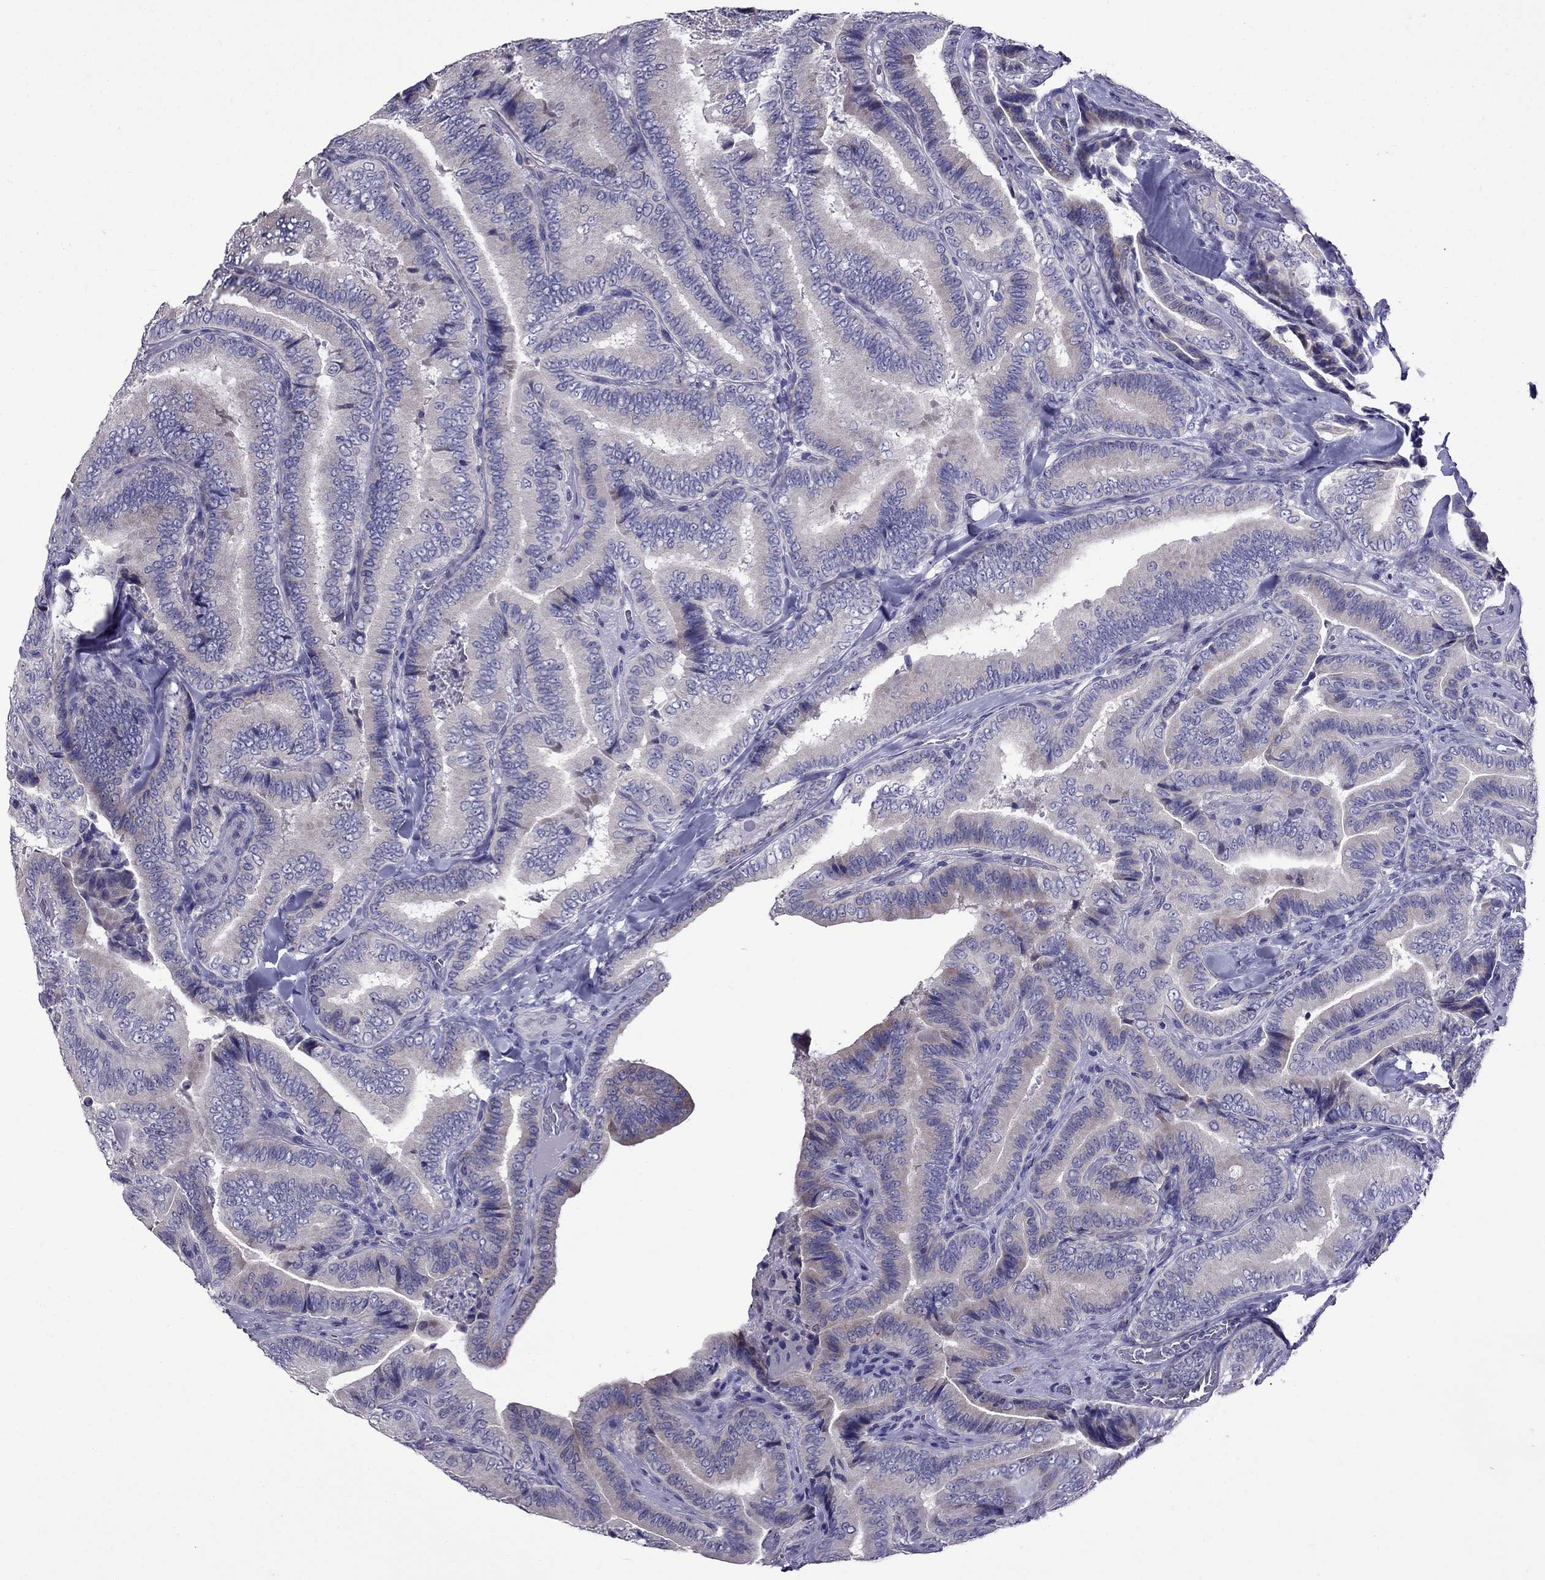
{"staining": {"intensity": "weak", "quantity": "<25%", "location": "cytoplasmic/membranous"}, "tissue": "thyroid cancer", "cell_type": "Tumor cells", "image_type": "cancer", "snomed": [{"axis": "morphology", "description": "Papillary adenocarcinoma, NOS"}, {"axis": "topography", "description": "Thyroid gland"}], "caption": "DAB (3,3'-diaminobenzidine) immunohistochemical staining of human thyroid cancer (papillary adenocarcinoma) displays no significant staining in tumor cells. (Brightfield microscopy of DAB IHC at high magnification).", "gene": "OXCT2", "patient": {"sex": "male", "age": 61}}